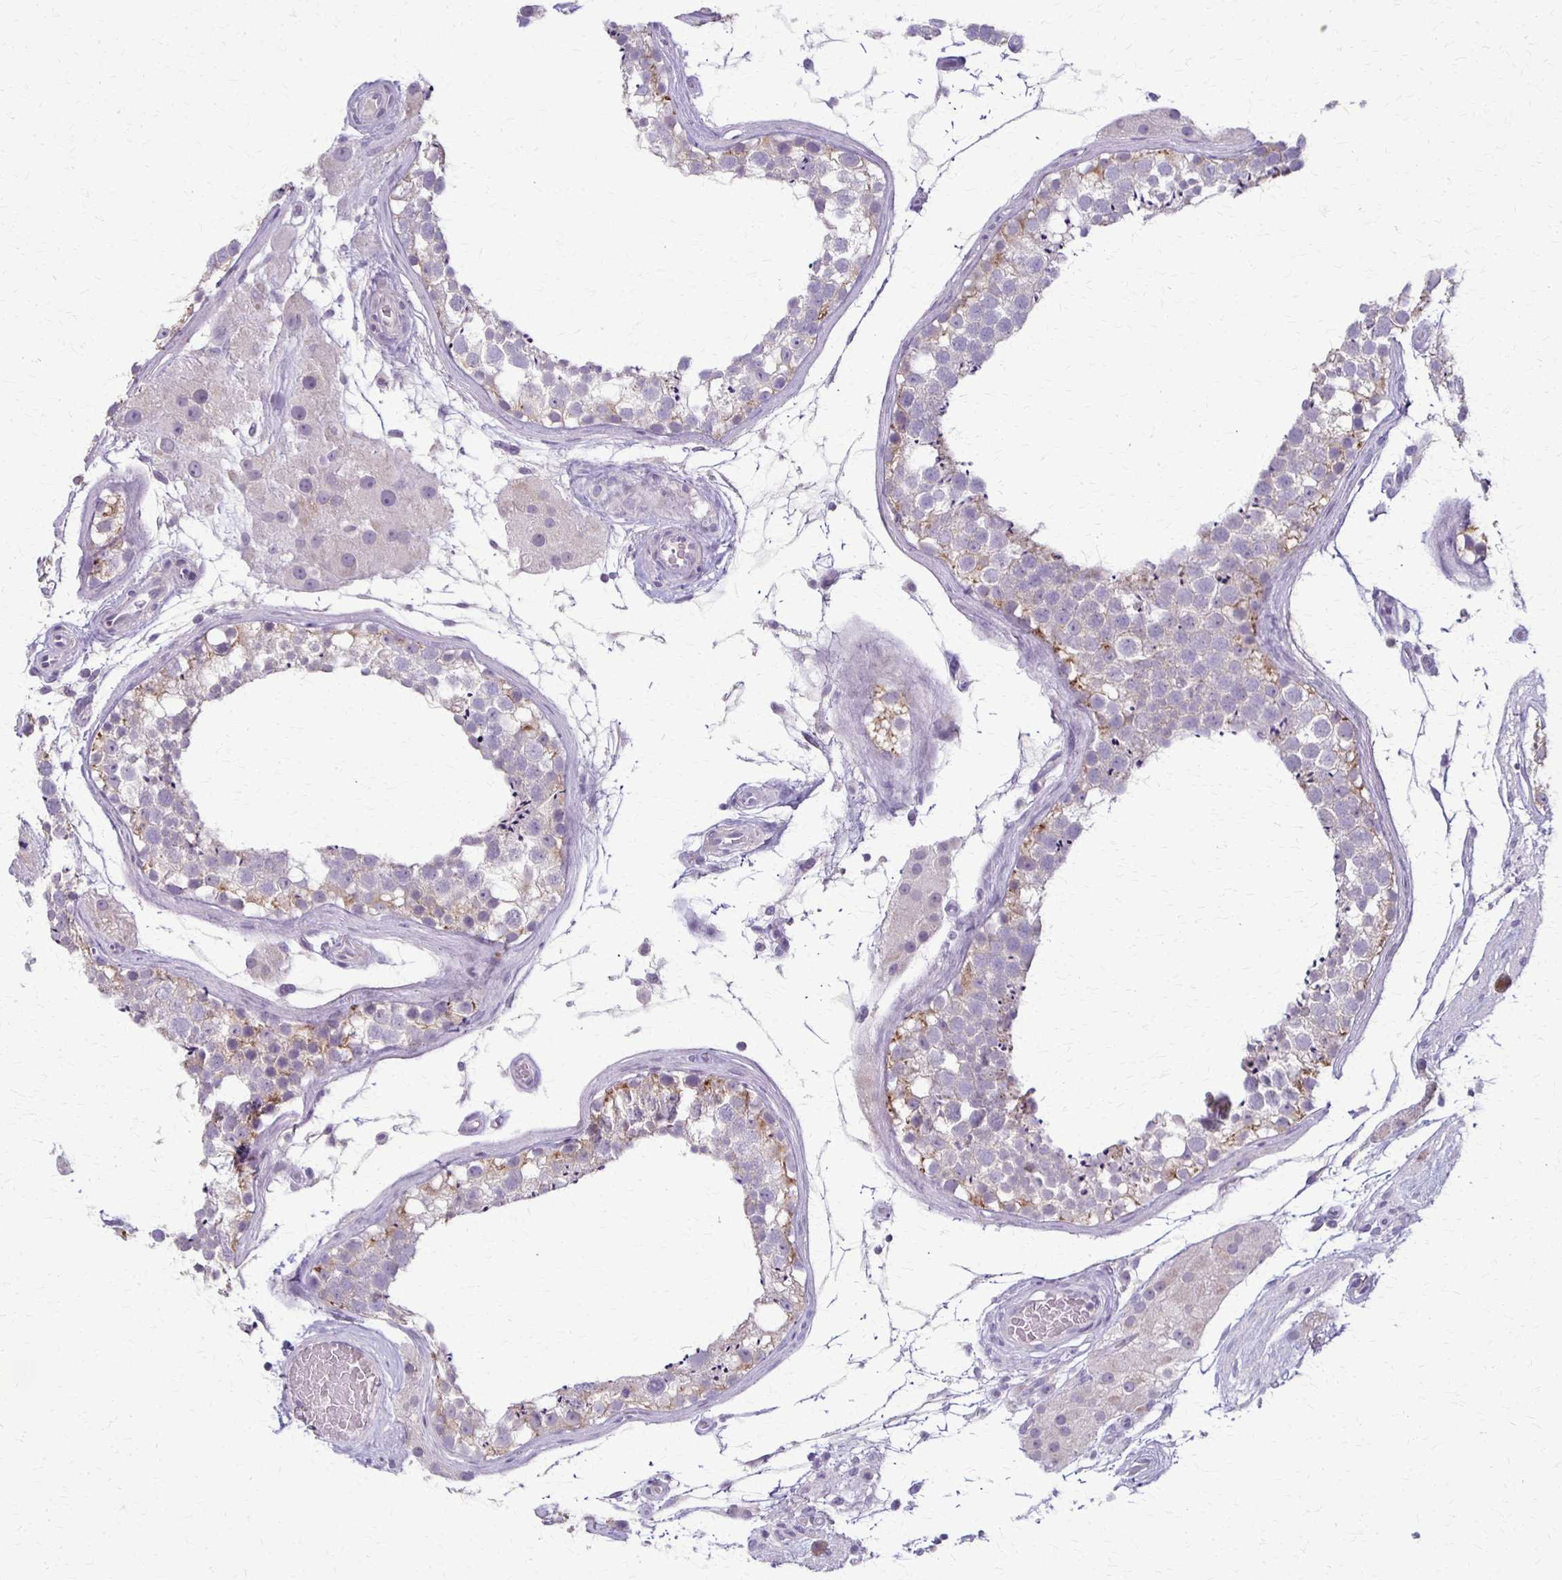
{"staining": {"intensity": "moderate", "quantity": "<25%", "location": "cytoplasmic/membranous"}, "tissue": "testis", "cell_type": "Cells in seminiferous ducts", "image_type": "normal", "snomed": [{"axis": "morphology", "description": "Normal tissue, NOS"}, {"axis": "morphology", "description": "Seminoma, NOS"}, {"axis": "topography", "description": "Testis"}], "caption": "Immunohistochemistry (IHC) of benign testis reveals low levels of moderate cytoplasmic/membranous expression in approximately <25% of cells in seminiferous ducts. (DAB (3,3'-diaminobenzidine) IHC with brightfield microscopy, high magnification).", "gene": "SLC35E2B", "patient": {"sex": "male", "age": 65}}